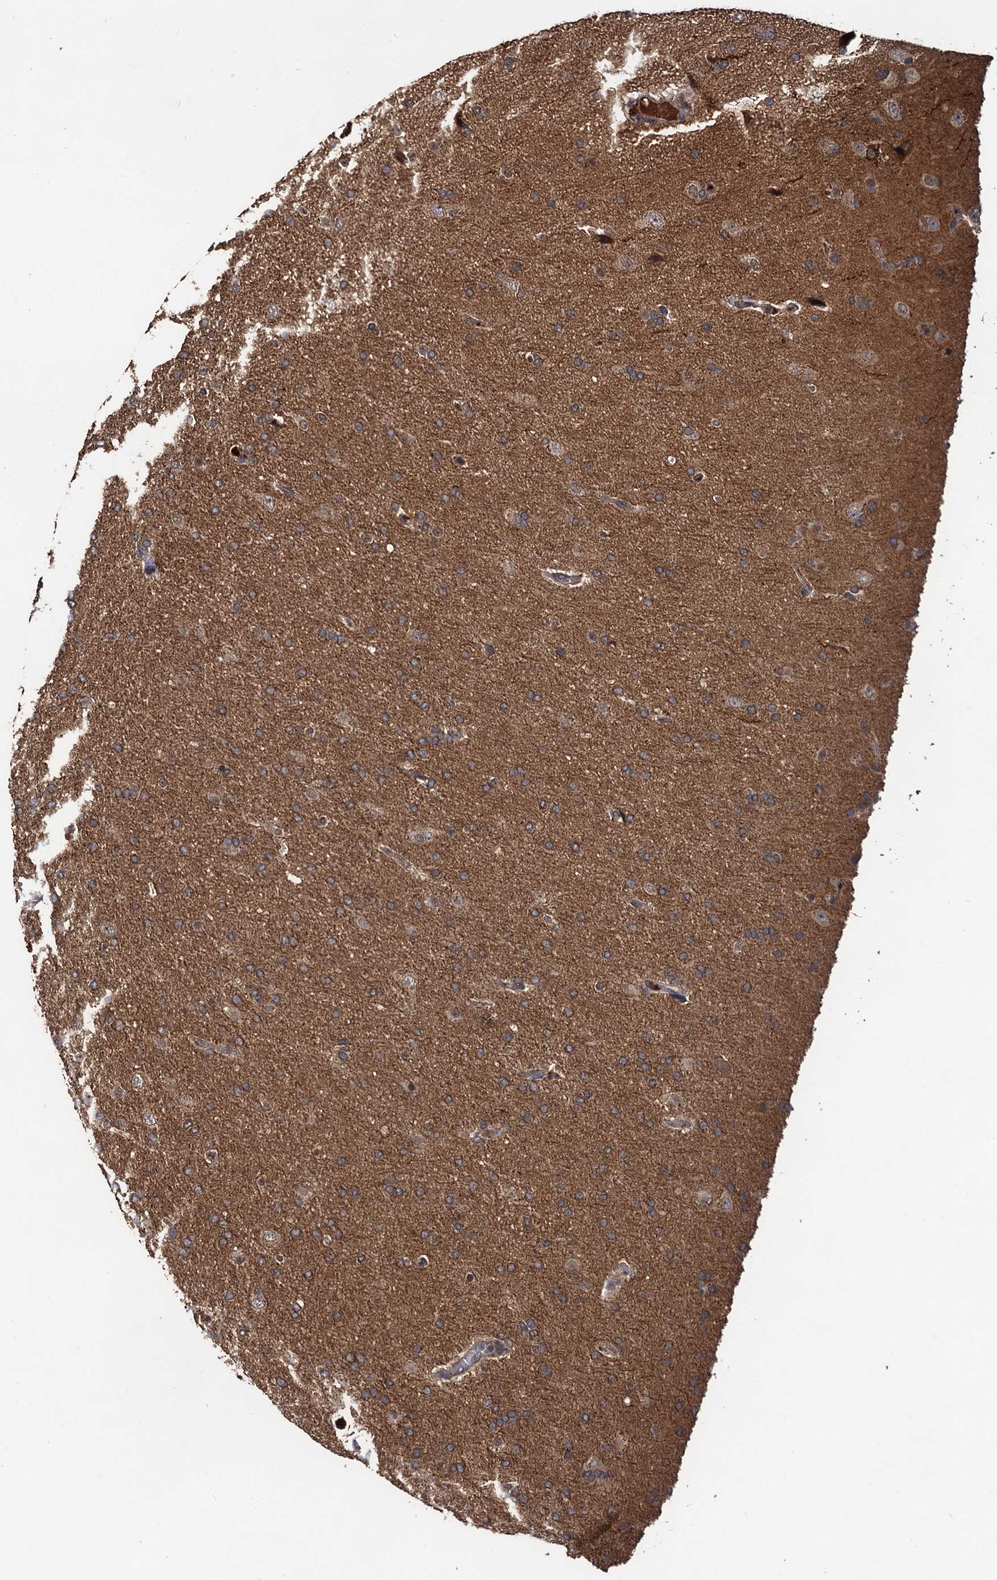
{"staining": {"intensity": "negative", "quantity": "none", "location": "none"}, "tissue": "glioma", "cell_type": "Tumor cells", "image_type": "cancer", "snomed": [{"axis": "morphology", "description": "Glioma, malignant, High grade"}, {"axis": "topography", "description": "Brain"}], "caption": "A high-resolution photomicrograph shows IHC staining of malignant glioma (high-grade), which exhibits no significant expression in tumor cells.", "gene": "MBD6", "patient": {"sex": "male", "age": 72}}